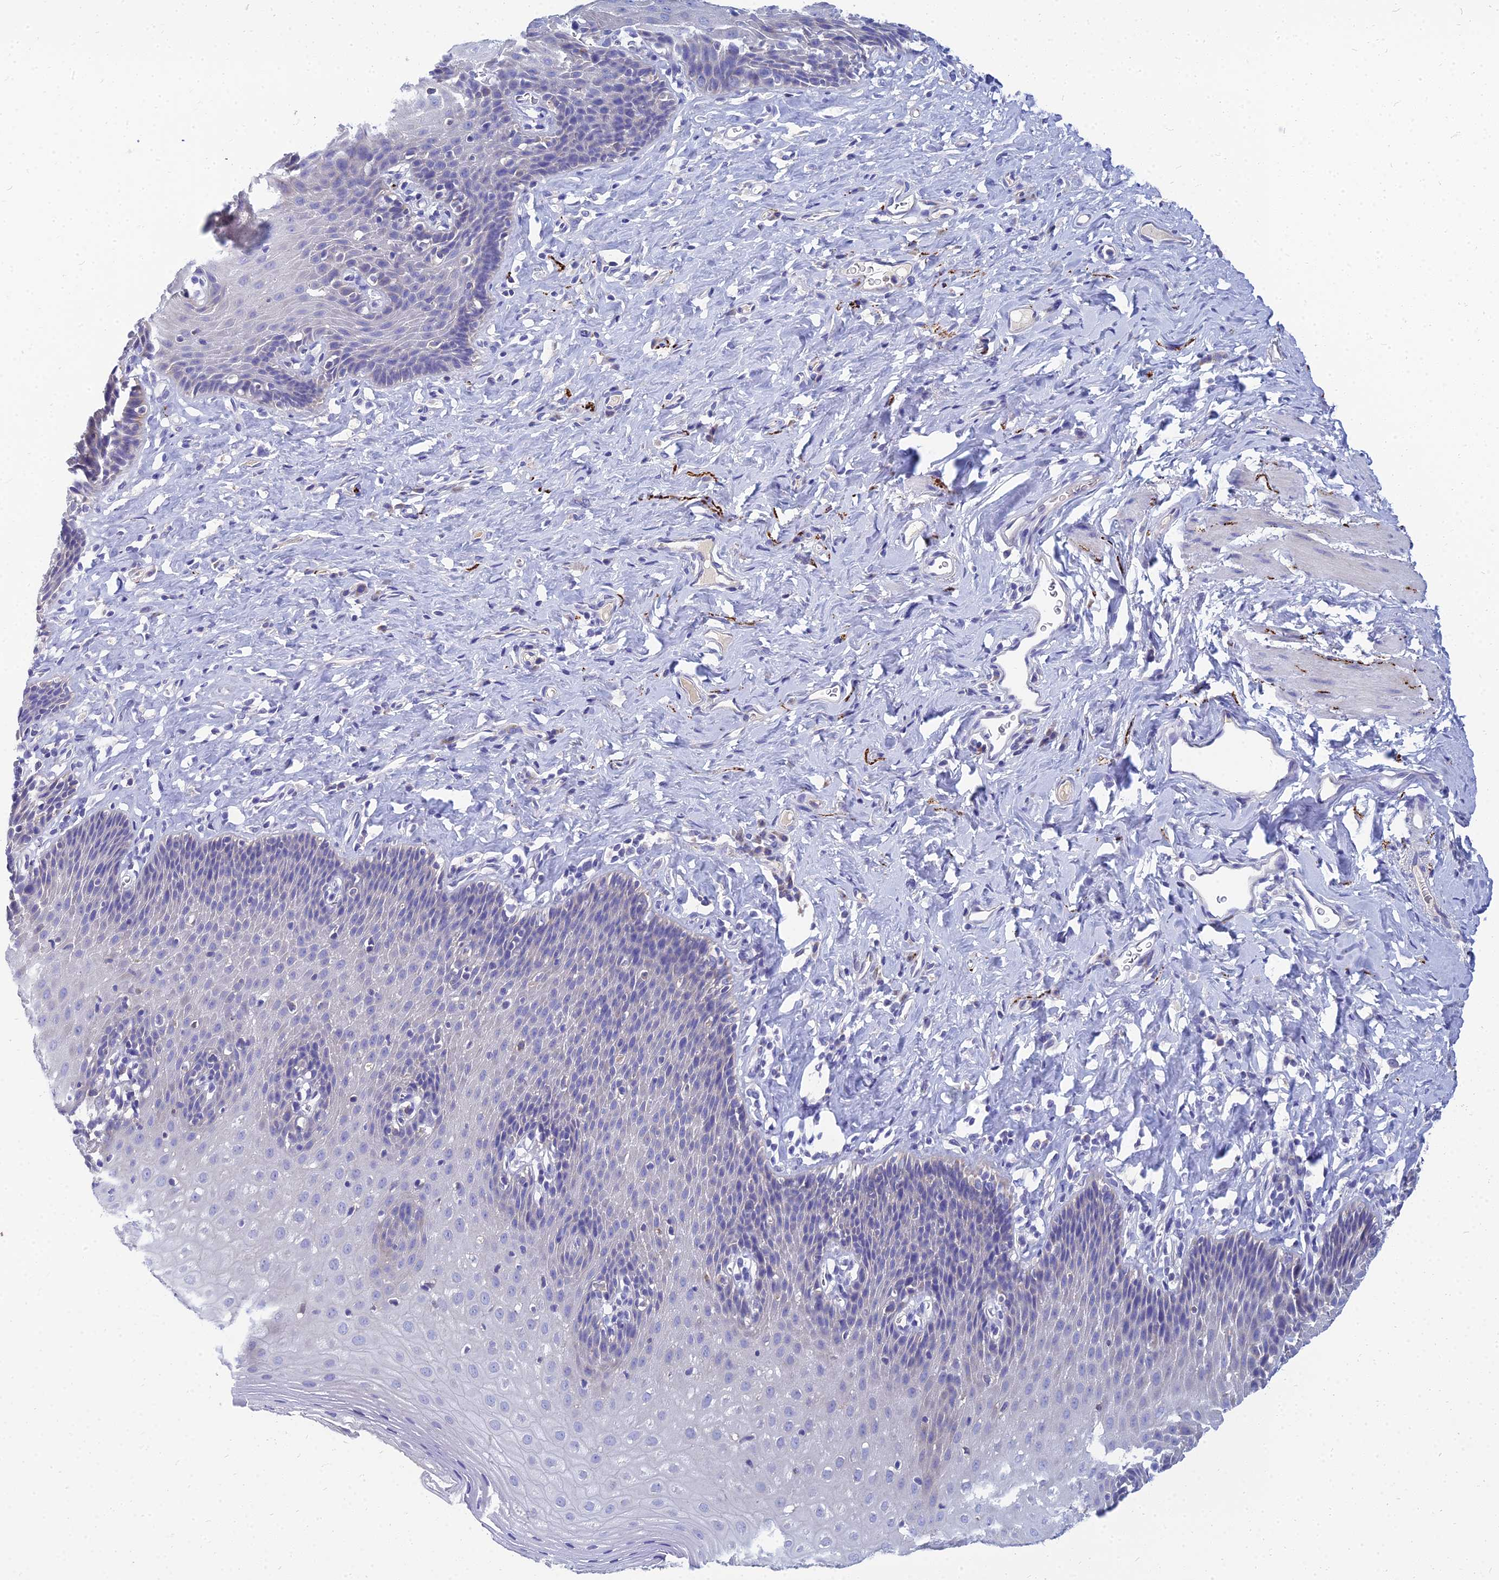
{"staining": {"intensity": "negative", "quantity": "none", "location": "none"}, "tissue": "esophagus", "cell_type": "Squamous epithelial cells", "image_type": "normal", "snomed": [{"axis": "morphology", "description": "Normal tissue, NOS"}, {"axis": "topography", "description": "Esophagus"}], "caption": "Immunohistochemistry of normal human esophagus reveals no positivity in squamous epithelial cells. (DAB IHC with hematoxylin counter stain).", "gene": "NPY", "patient": {"sex": "female", "age": 61}}